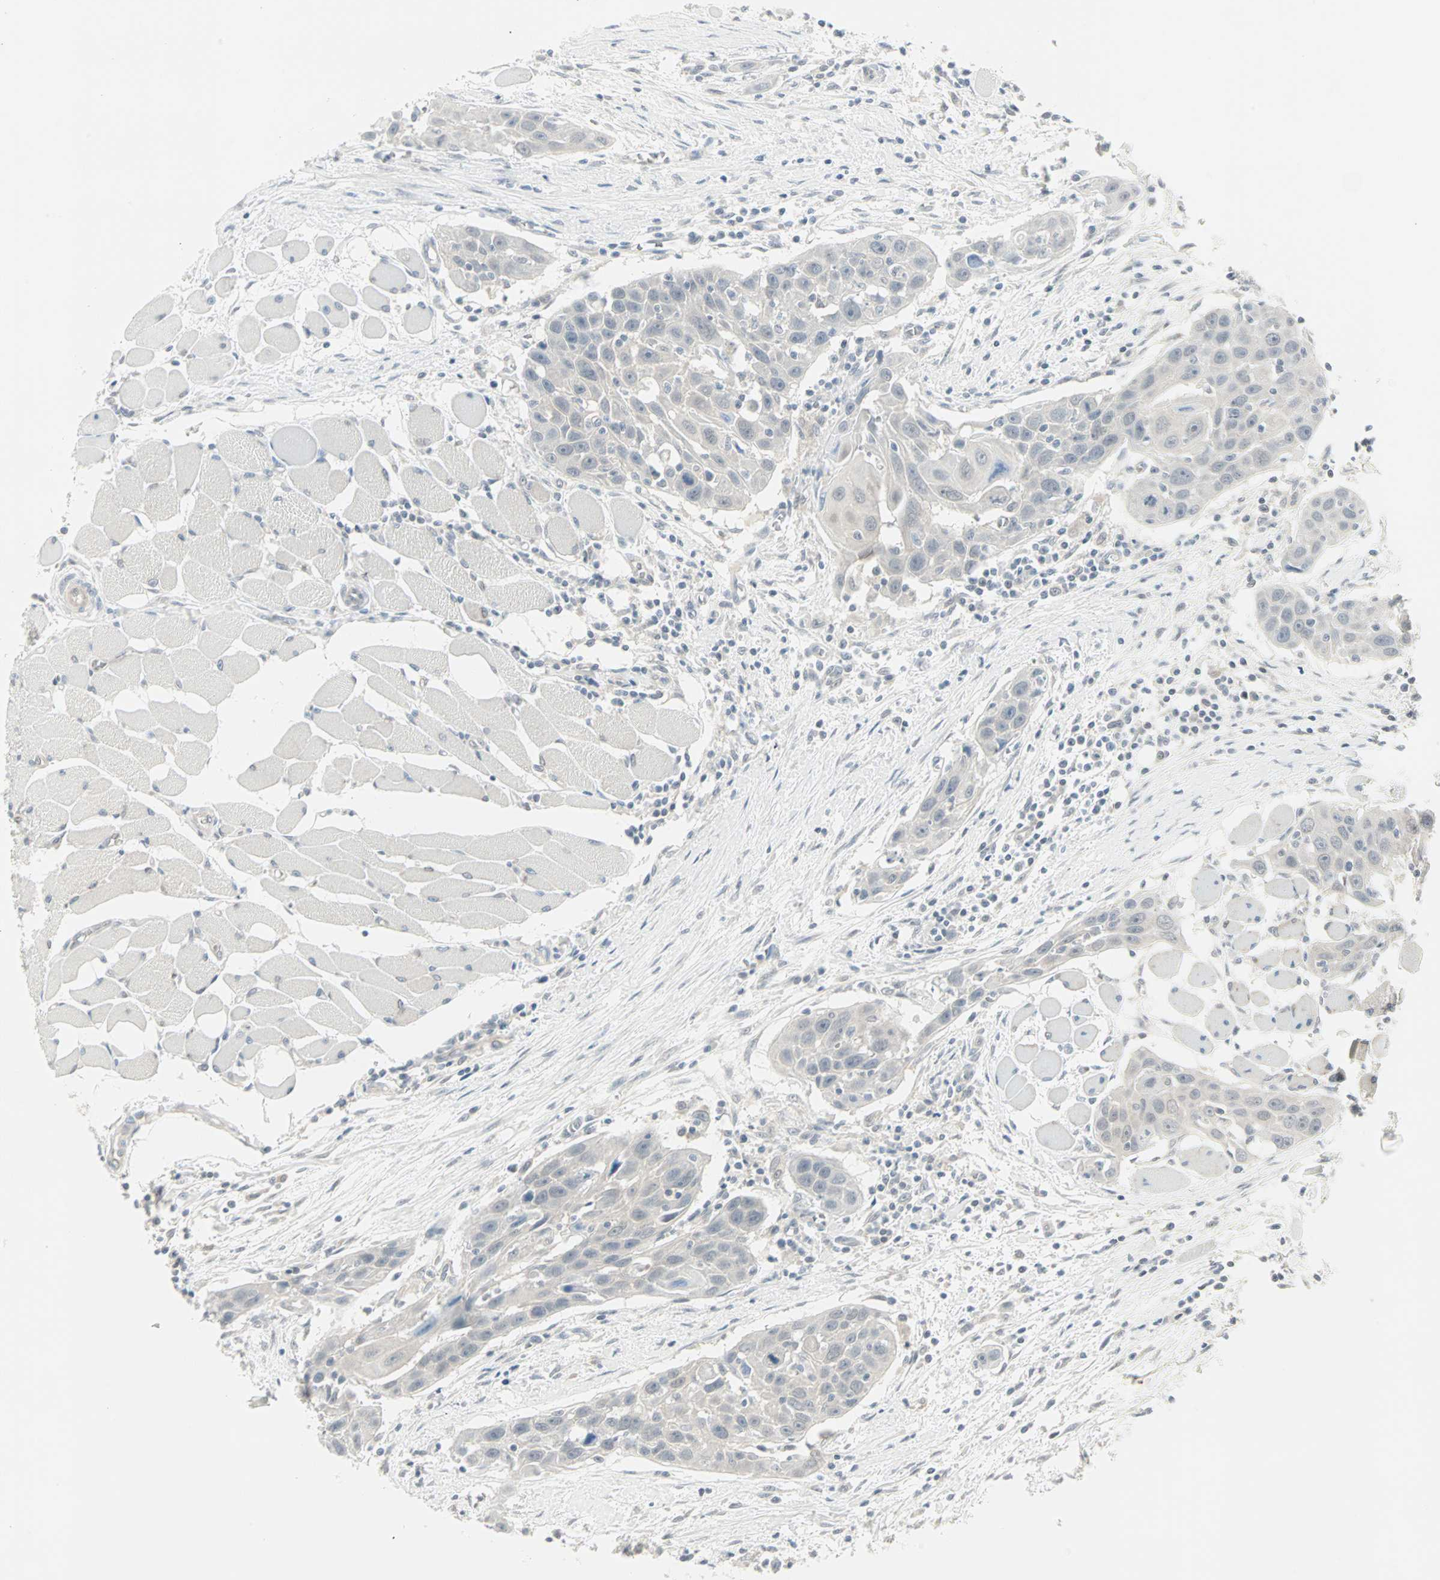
{"staining": {"intensity": "negative", "quantity": "none", "location": "none"}, "tissue": "head and neck cancer", "cell_type": "Tumor cells", "image_type": "cancer", "snomed": [{"axis": "morphology", "description": "Squamous cell carcinoma, NOS"}, {"axis": "topography", "description": "Oral tissue"}, {"axis": "topography", "description": "Head-Neck"}], "caption": "High power microscopy photomicrograph of an immunohistochemistry histopathology image of head and neck cancer, revealing no significant expression in tumor cells.", "gene": "PTPA", "patient": {"sex": "female", "age": 50}}